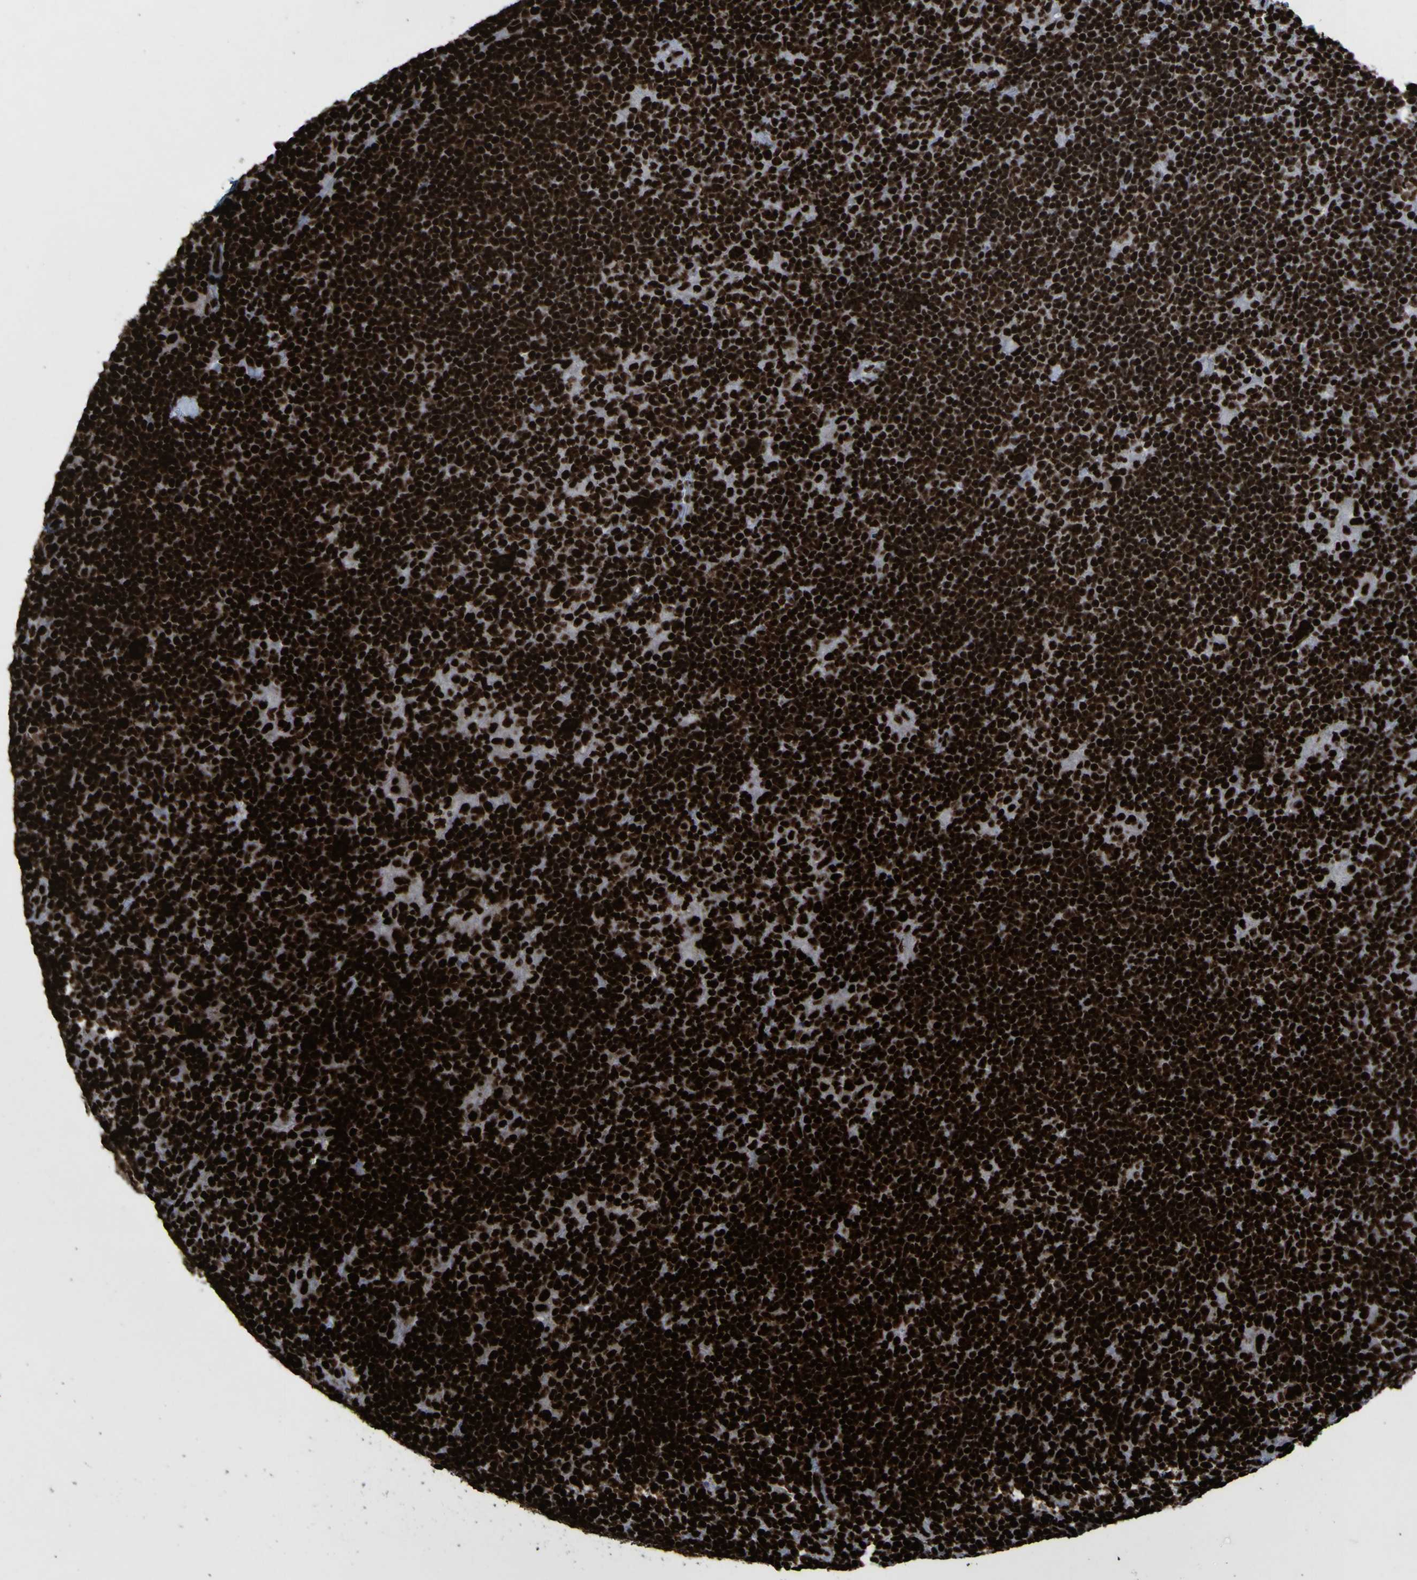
{"staining": {"intensity": "strong", "quantity": ">75%", "location": "nuclear"}, "tissue": "lymphoma", "cell_type": "Tumor cells", "image_type": "cancer", "snomed": [{"axis": "morphology", "description": "Hodgkin's disease, NOS"}, {"axis": "topography", "description": "Lymph node"}], "caption": "Immunohistochemistry (IHC) staining of Hodgkin's disease, which reveals high levels of strong nuclear staining in about >75% of tumor cells indicating strong nuclear protein expression. The staining was performed using DAB (brown) for protein detection and nuclei were counterstained in hematoxylin (blue).", "gene": "NPM1", "patient": {"sex": "female", "age": 57}}